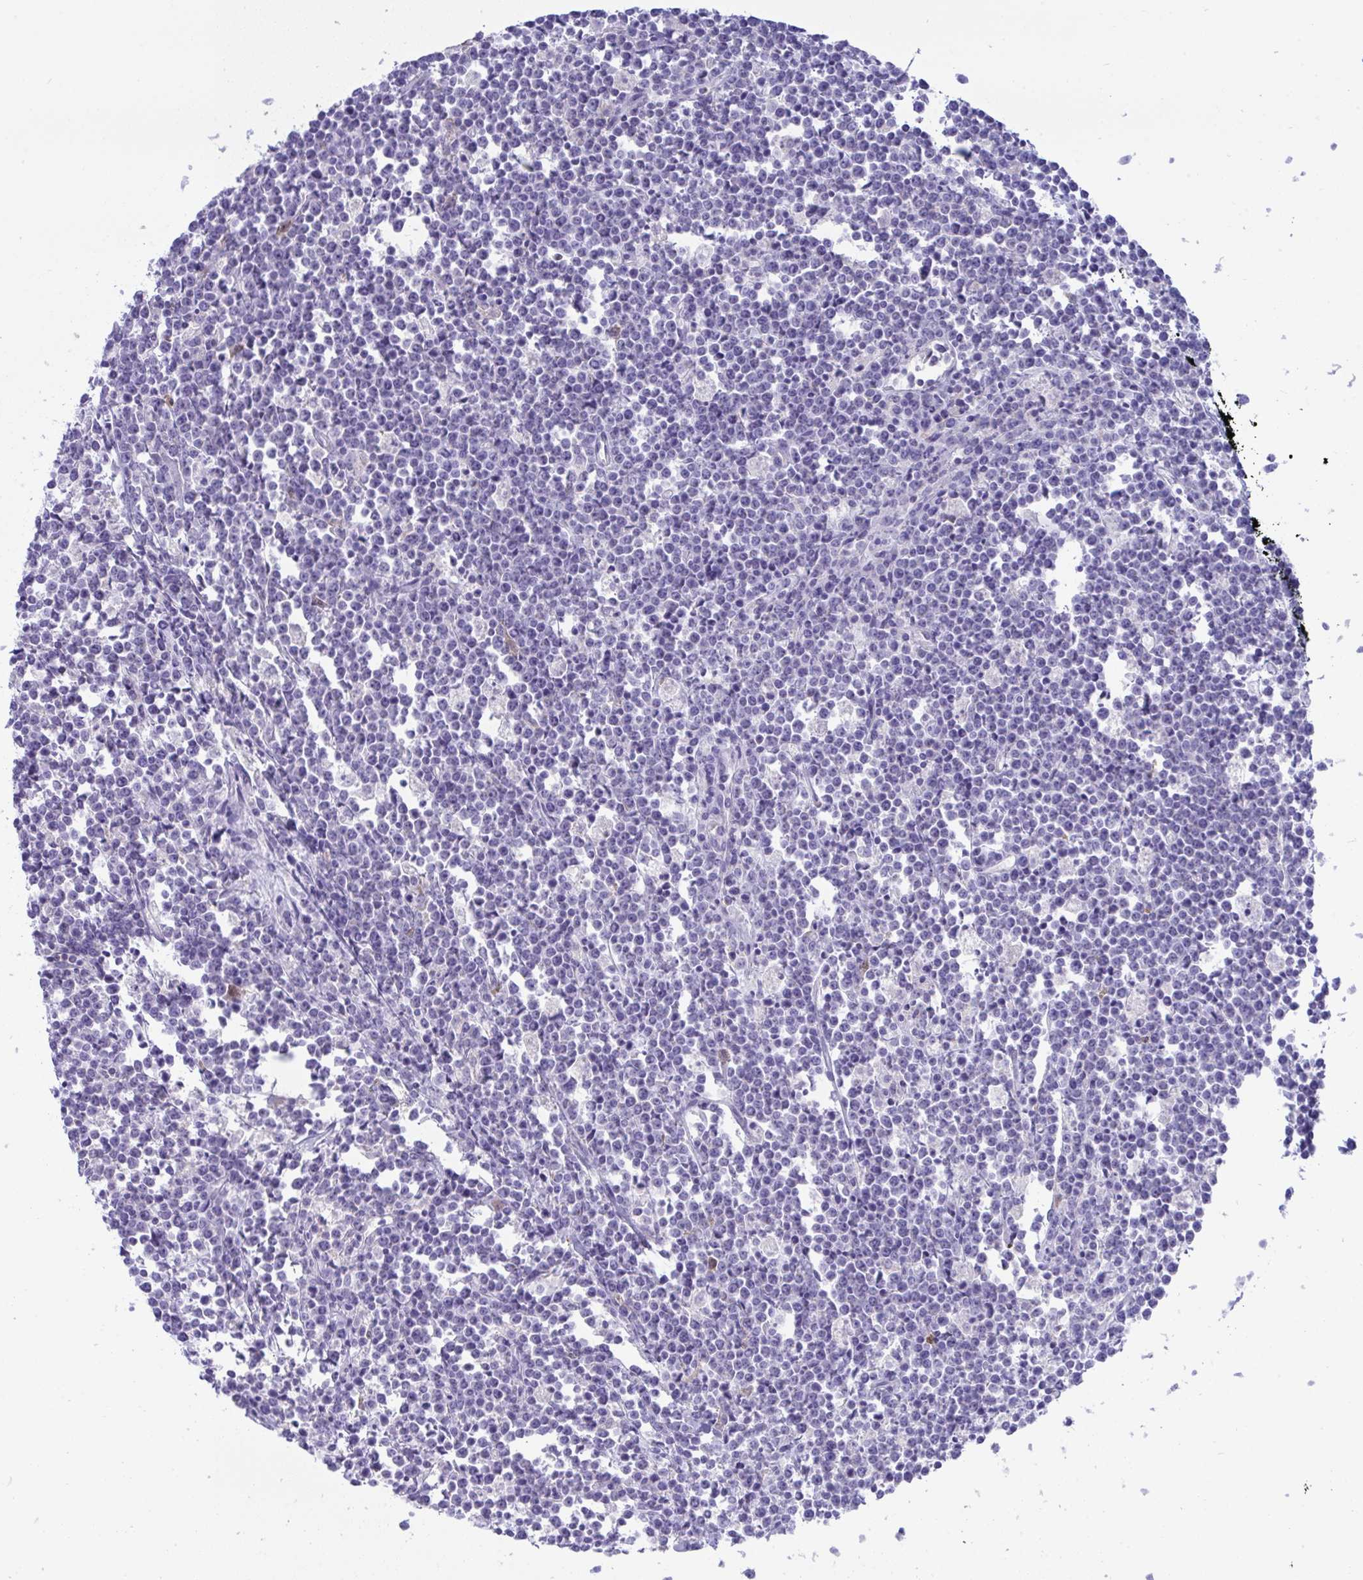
{"staining": {"intensity": "negative", "quantity": "none", "location": "none"}, "tissue": "lymphoma", "cell_type": "Tumor cells", "image_type": "cancer", "snomed": [{"axis": "morphology", "description": "Malignant lymphoma, non-Hodgkin's type, High grade"}, {"axis": "topography", "description": "Small intestine"}], "caption": "IHC of human malignant lymphoma, non-Hodgkin's type (high-grade) shows no staining in tumor cells.", "gene": "PLA2G12B", "patient": {"sex": "female", "age": 56}}